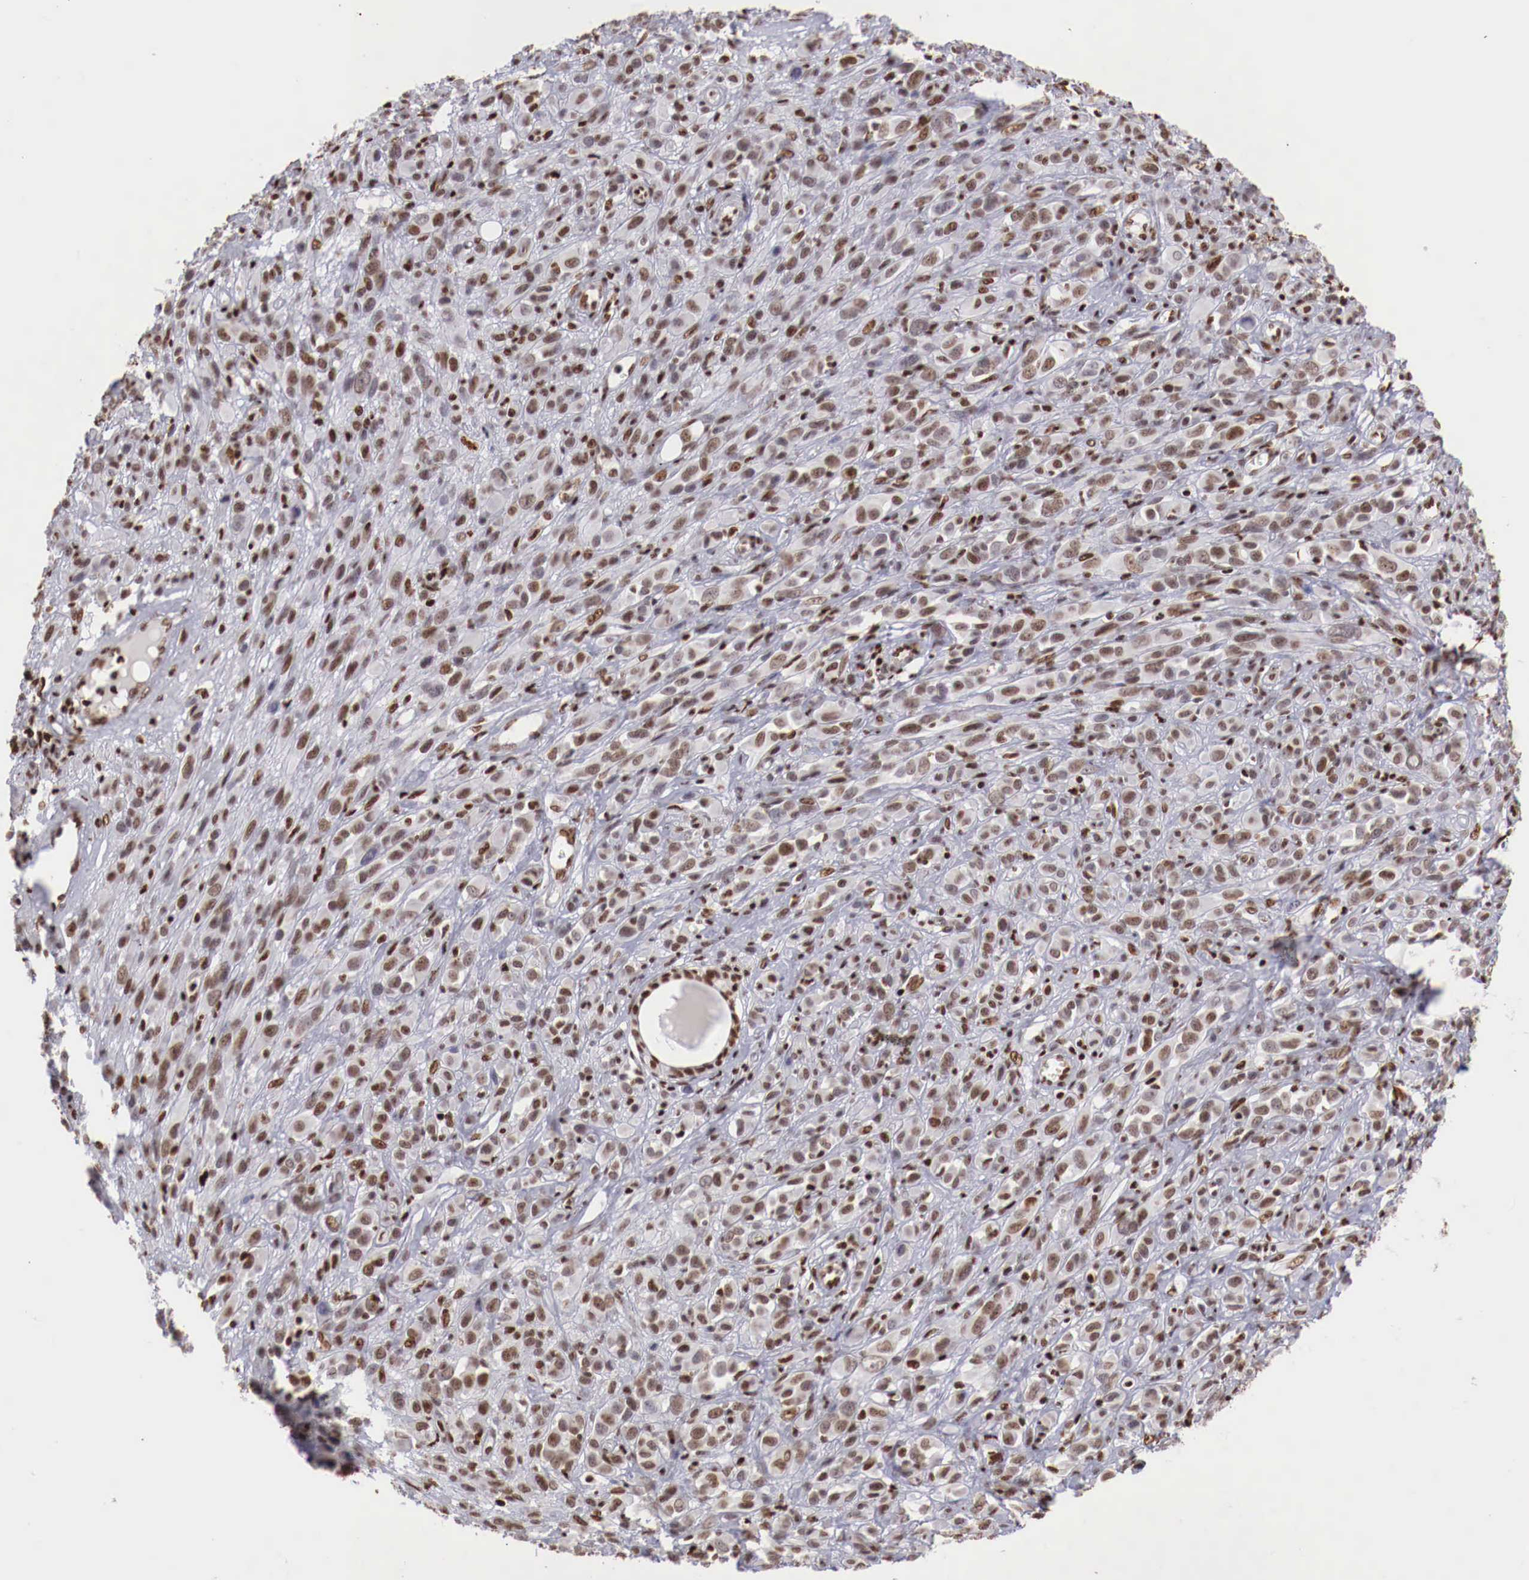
{"staining": {"intensity": "moderate", "quantity": ">75%", "location": "nuclear"}, "tissue": "melanoma", "cell_type": "Tumor cells", "image_type": "cancer", "snomed": [{"axis": "morphology", "description": "Malignant melanoma, NOS"}, {"axis": "topography", "description": "Skin"}], "caption": "The histopathology image shows a brown stain indicating the presence of a protein in the nuclear of tumor cells in malignant melanoma. (Stains: DAB (3,3'-diaminobenzidine) in brown, nuclei in blue, Microscopy: brightfield microscopy at high magnification).", "gene": "MAX", "patient": {"sex": "male", "age": 51}}